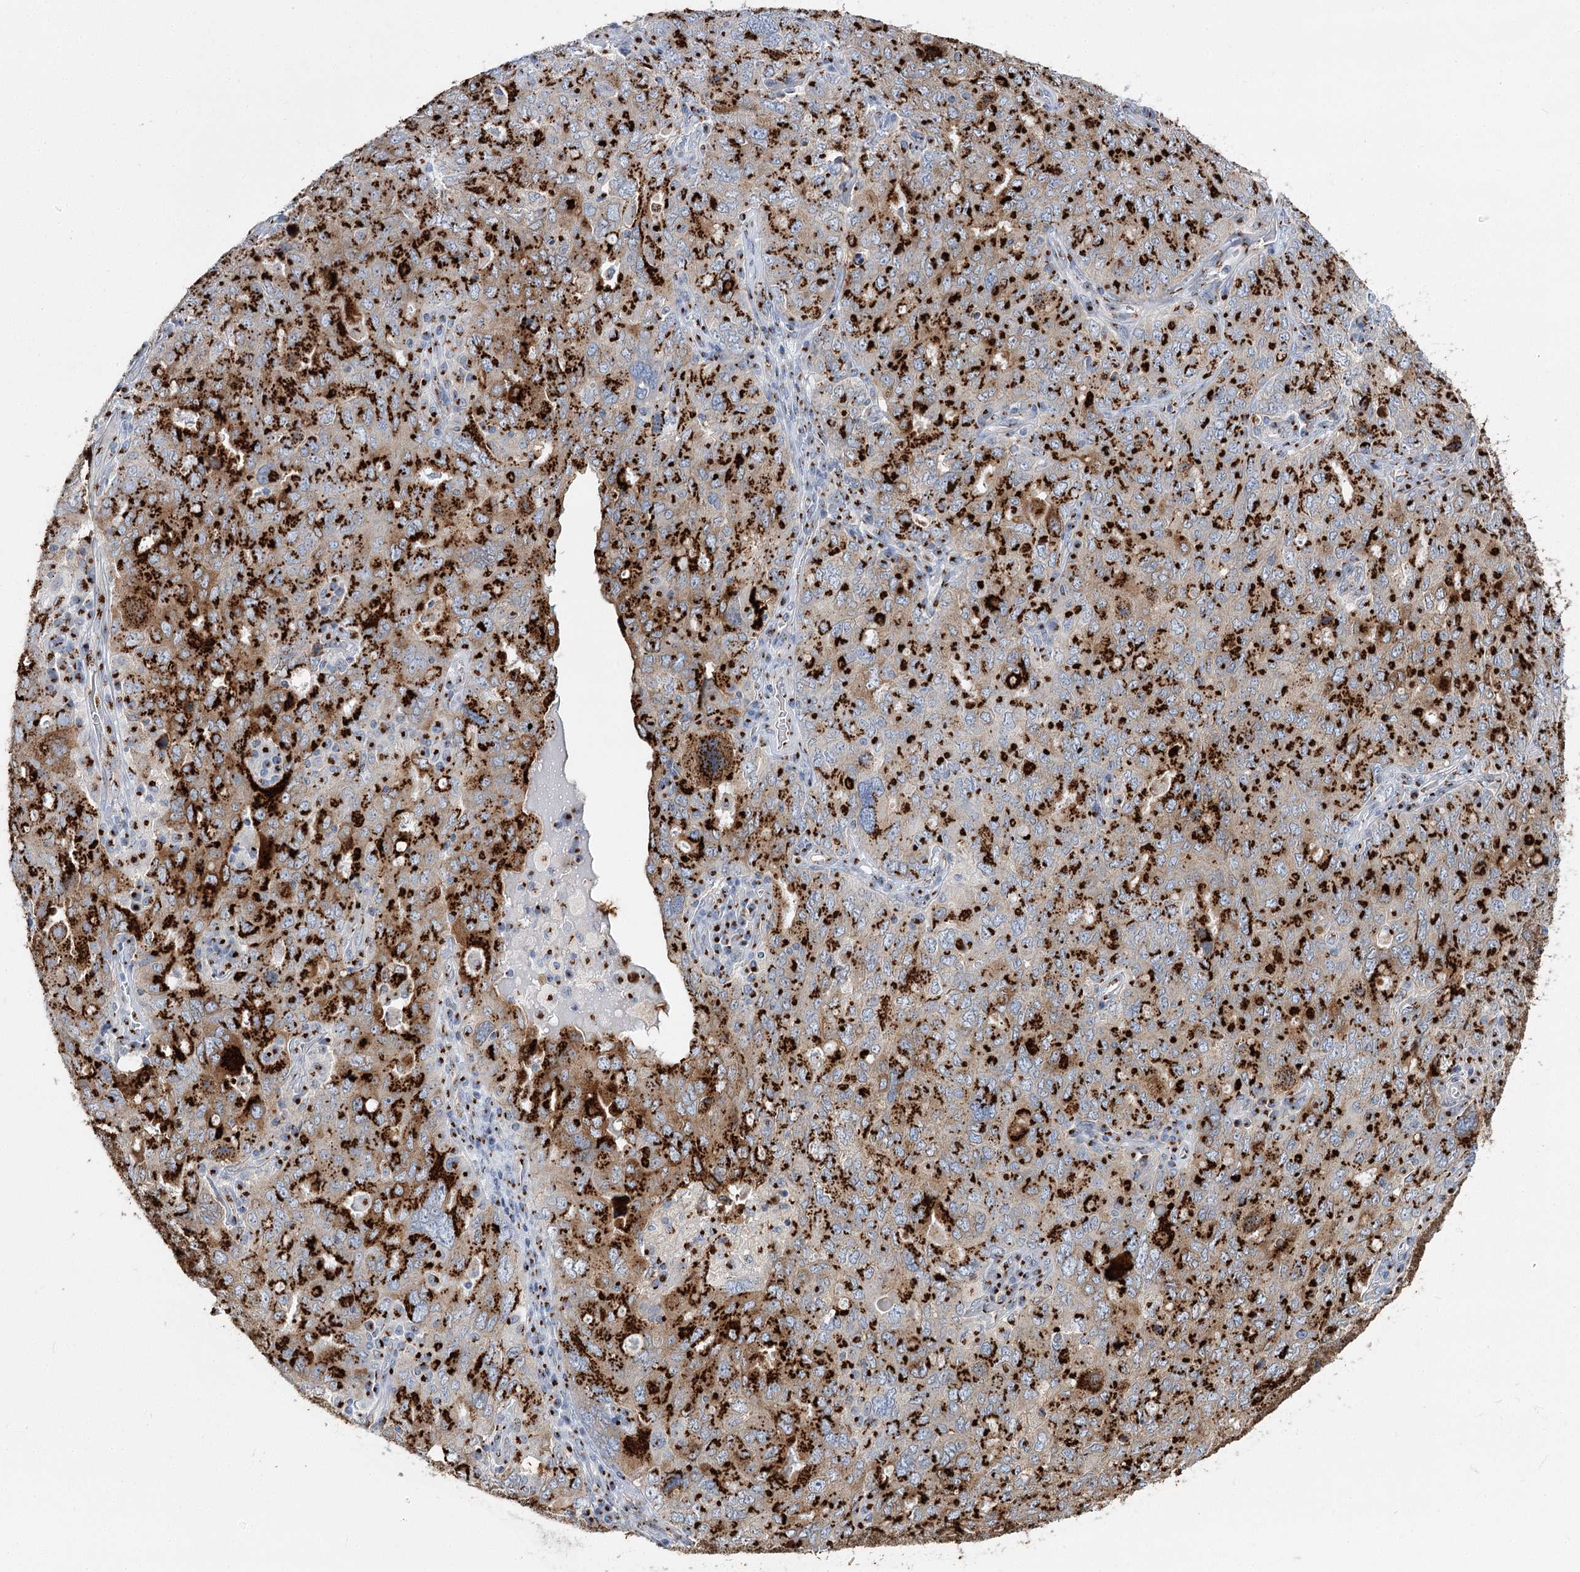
{"staining": {"intensity": "strong", "quantity": "25%-75%", "location": "cytoplasmic/membranous"}, "tissue": "ovarian cancer", "cell_type": "Tumor cells", "image_type": "cancer", "snomed": [{"axis": "morphology", "description": "Carcinoma, endometroid"}, {"axis": "topography", "description": "Ovary"}], "caption": "The micrograph shows a brown stain indicating the presence of a protein in the cytoplasmic/membranous of tumor cells in endometroid carcinoma (ovarian). (Brightfield microscopy of DAB IHC at high magnification).", "gene": "TMEM165", "patient": {"sex": "female", "age": 62}}